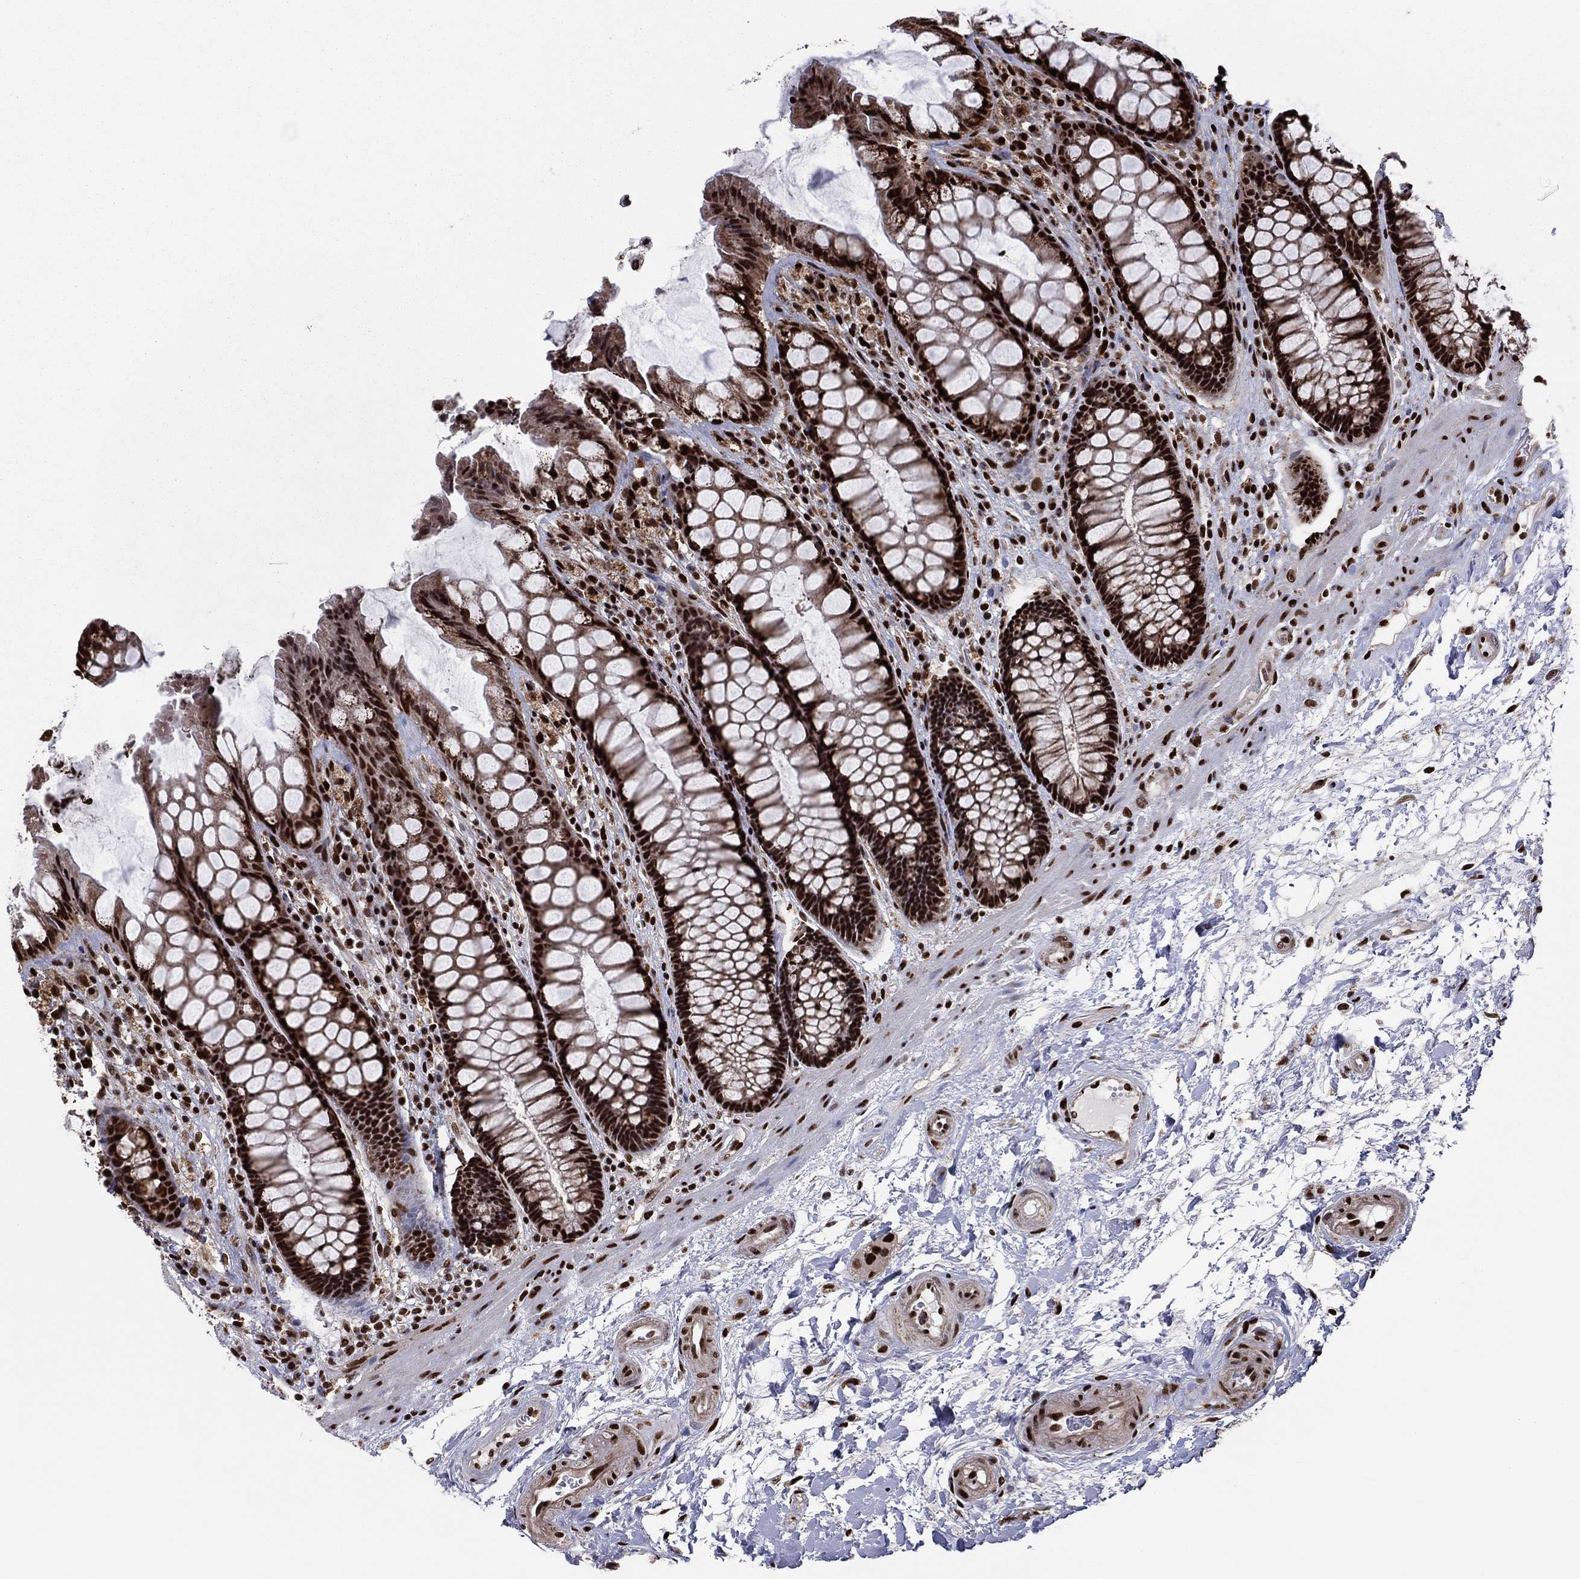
{"staining": {"intensity": "strong", "quantity": ">75%", "location": "nuclear"}, "tissue": "rectum", "cell_type": "Glandular cells", "image_type": "normal", "snomed": [{"axis": "morphology", "description": "Normal tissue, NOS"}, {"axis": "topography", "description": "Rectum"}], "caption": "Immunohistochemistry (IHC) of unremarkable human rectum exhibits high levels of strong nuclear positivity in approximately >75% of glandular cells. Using DAB (brown) and hematoxylin (blue) stains, captured at high magnification using brightfield microscopy.", "gene": "TP53BP1", "patient": {"sex": "female", "age": 58}}